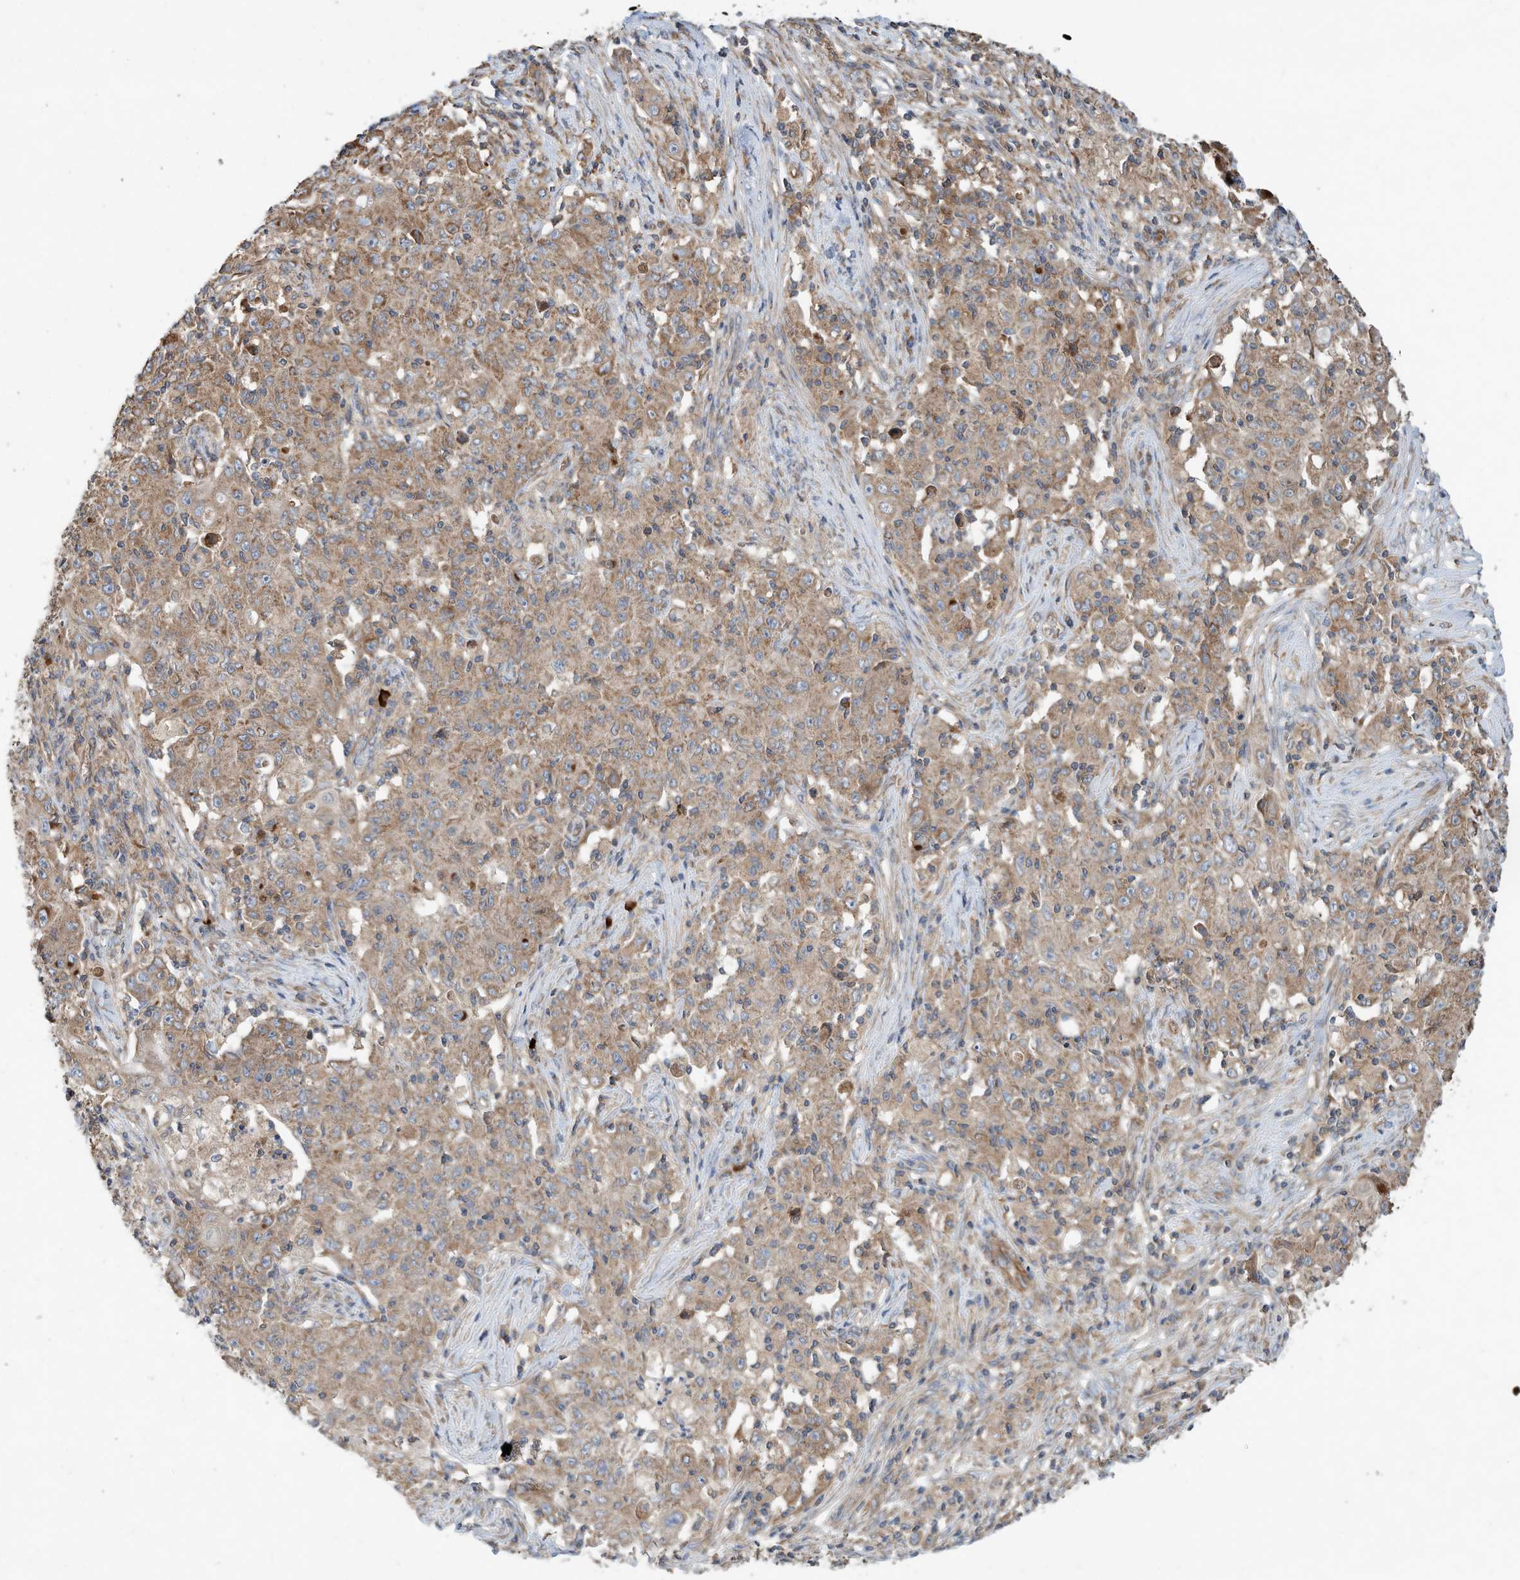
{"staining": {"intensity": "moderate", "quantity": ">75%", "location": "cytoplasmic/membranous"}, "tissue": "ovarian cancer", "cell_type": "Tumor cells", "image_type": "cancer", "snomed": [{"axis": "morphology", "description": "Carcinoma, endometroid"}, {"axis": "topography", "description": "Ovary"}], "caption": "High-power microscopy captured an immunohistochemistry micrograph of ovarian cancer (endometroid carcinoma), revealing moderate cytoplasmic/membranous positivity in about >75% of tumor cells.", "gene": "CPAMD8", "patient": {"sex": "female", "age": 42}}